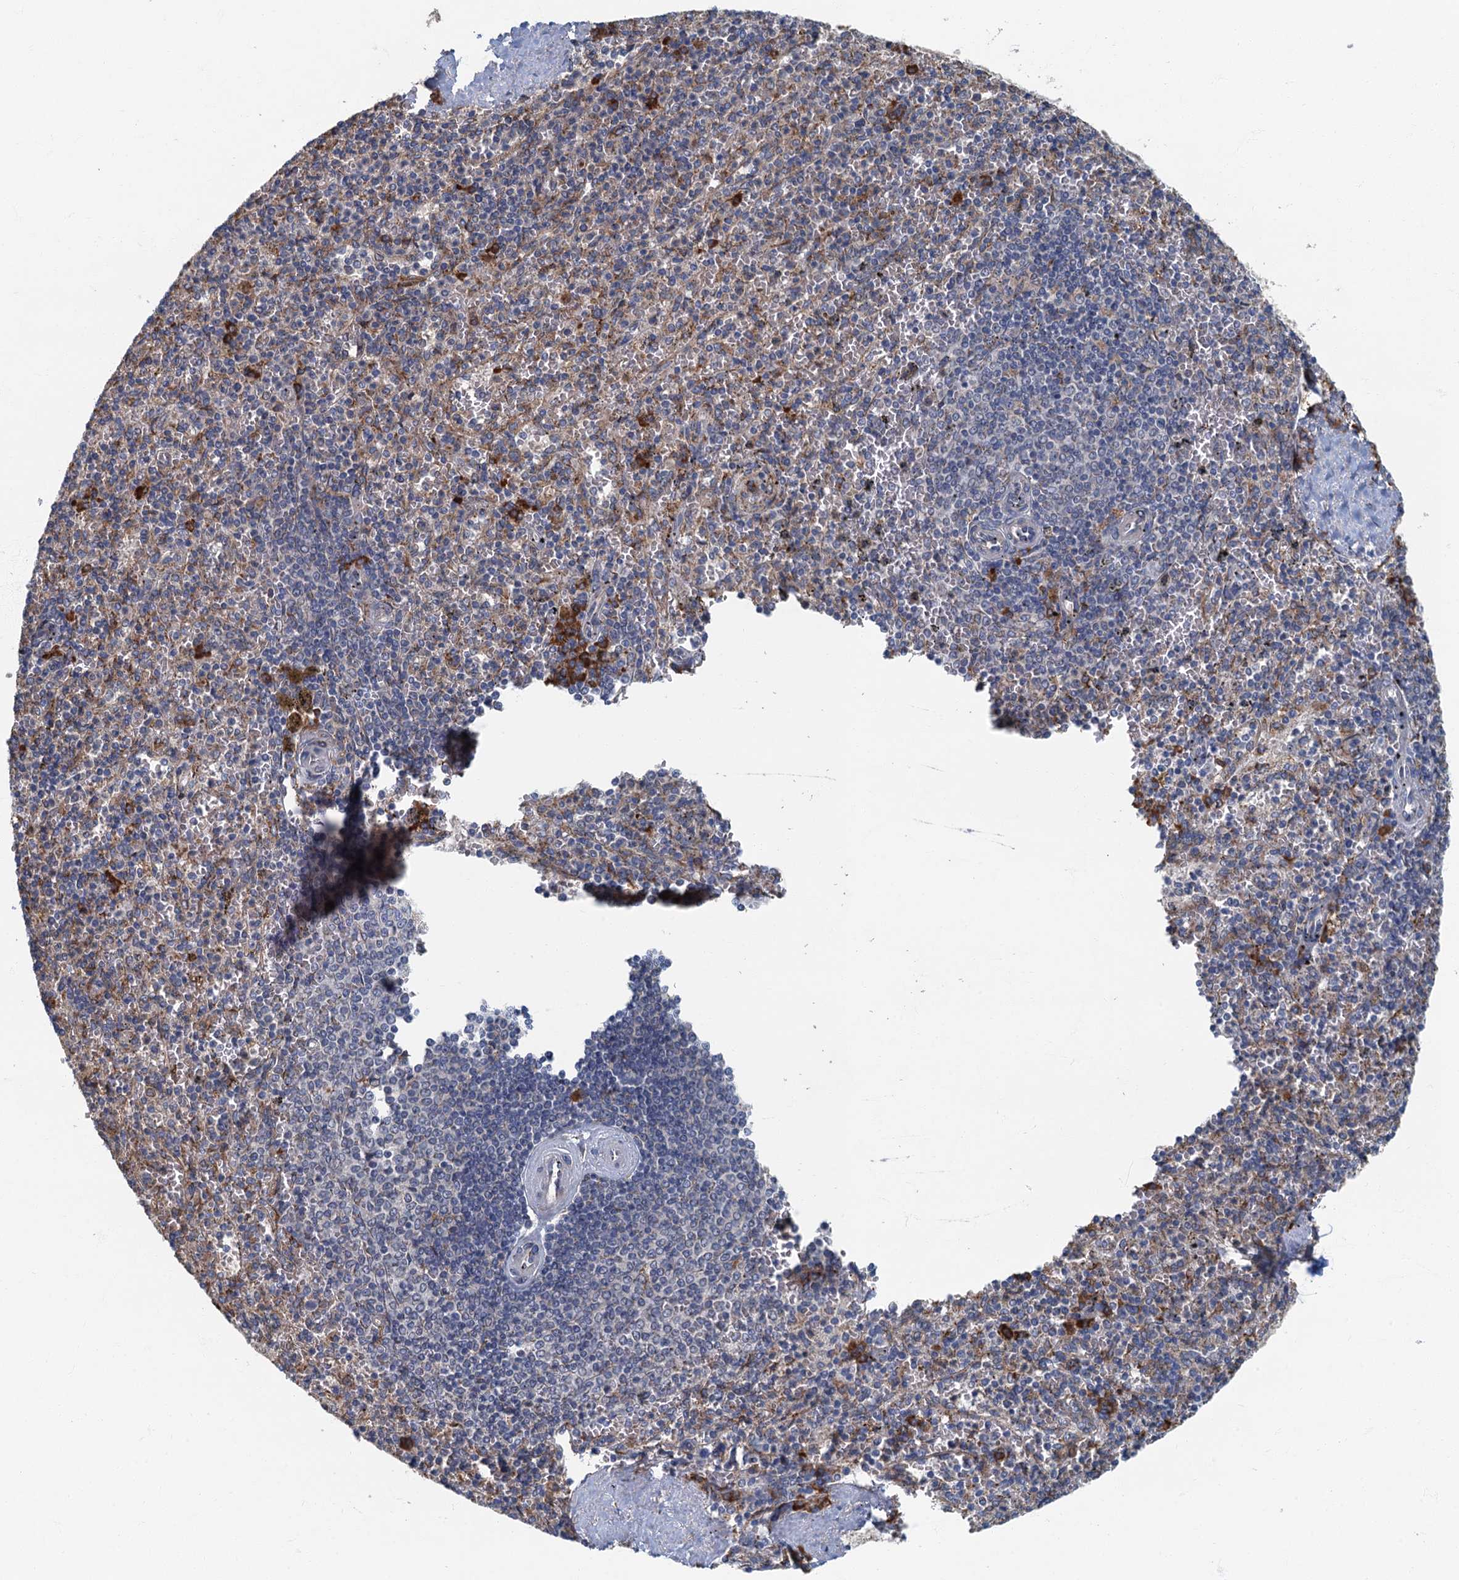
{"staining": {"intensity": "negative", "quantity": "none", "location": "none"}, "tissue": "spleen", "cell_type": "Cells in red pulp", "image_type": "normal", "snomed": [{"axis": "morphology", "description": "Normal tissue, NOS"}, {"axis": "topography", "description": "Spleen"}], "caption": "Immunohistochemistry of benign human spleen shows no expression in cells in red pulp. (DAB (3,3'-diaminobenzidine) immunohistochemistry (IHC) with hematoxylin counter stain).", "gene": "SPDYC", "patient": {"sex": "male", "age": 82}}